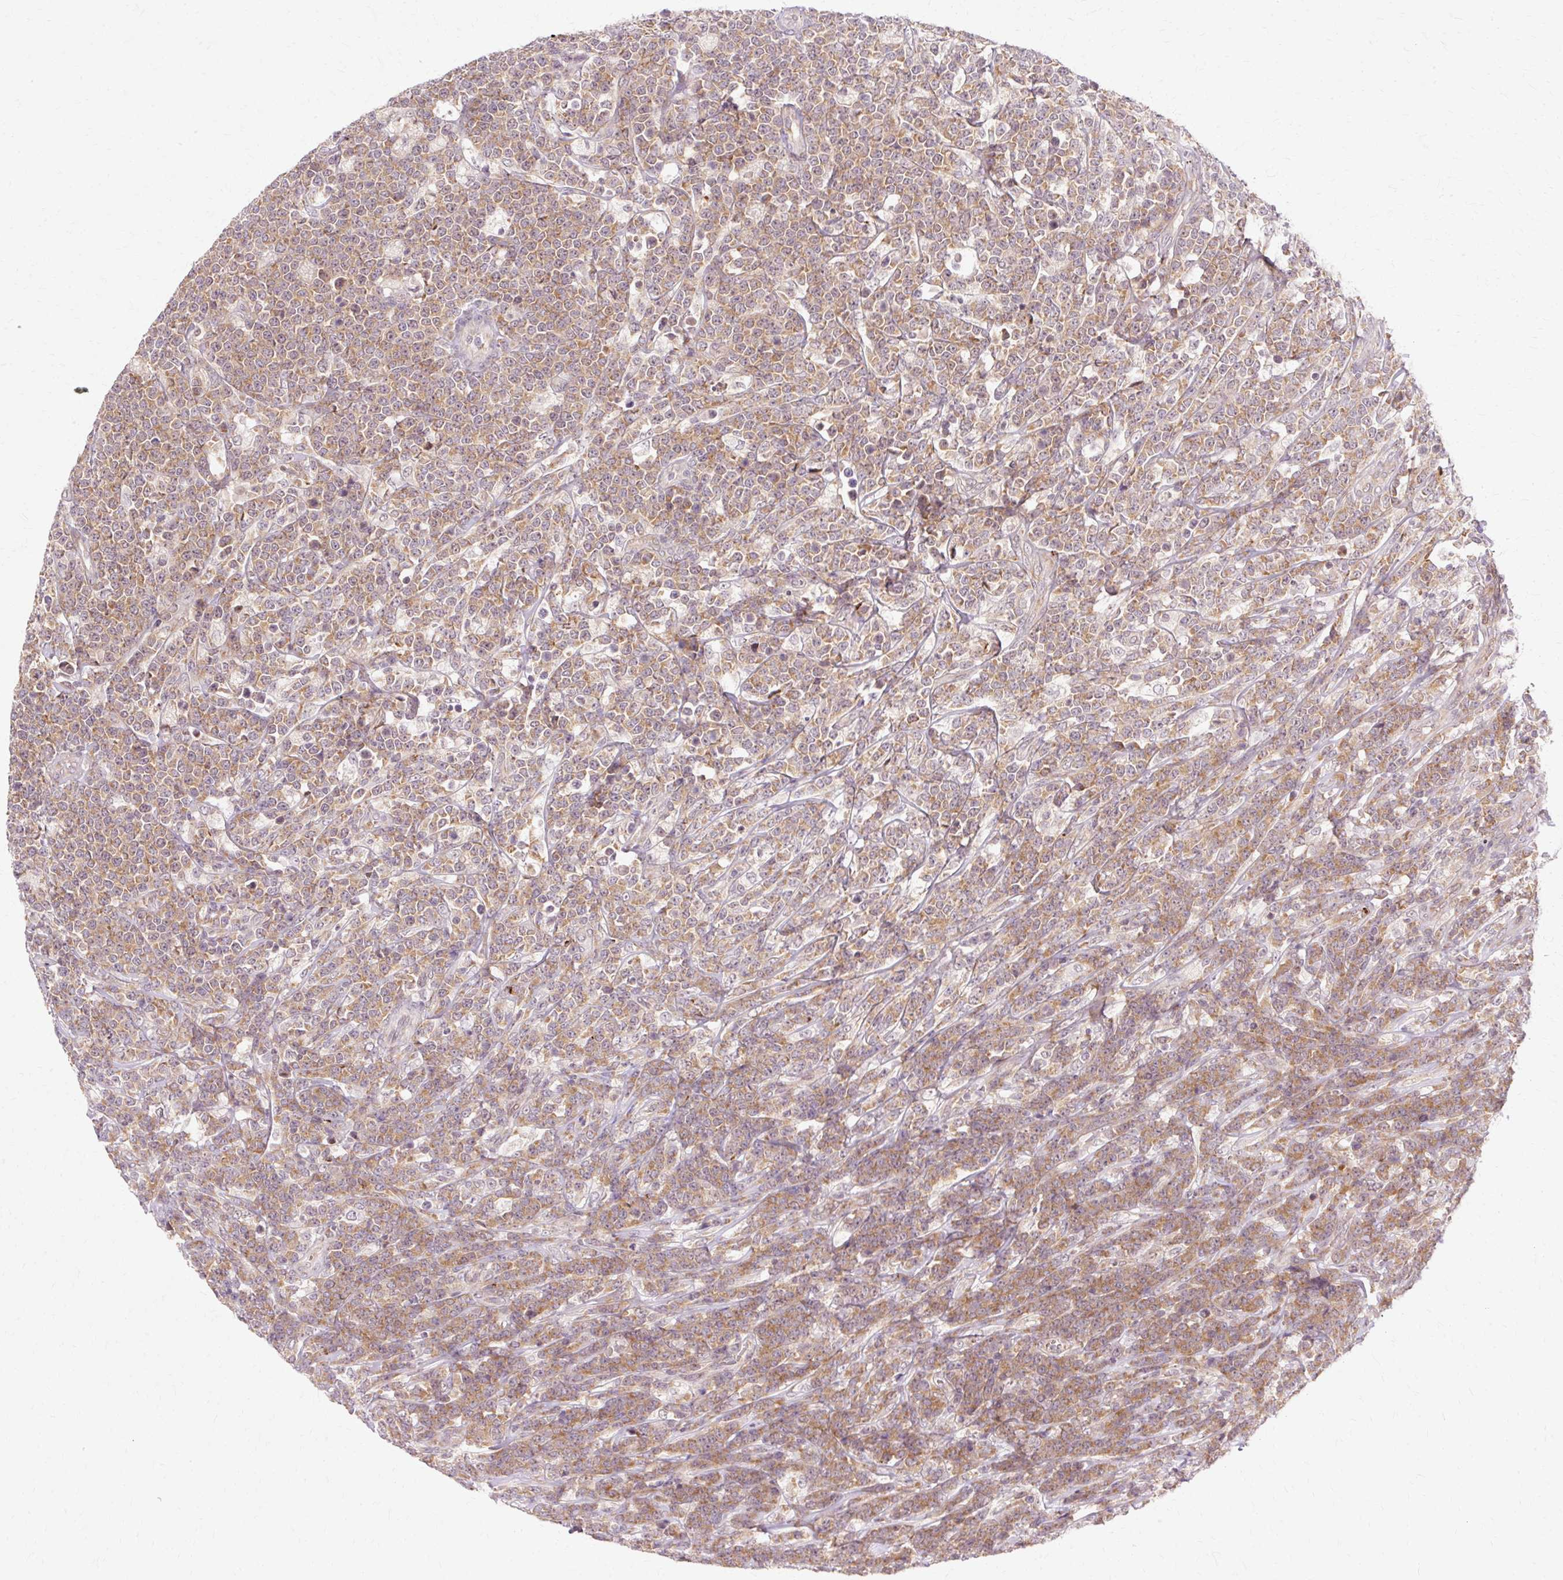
{"staining": {"intensity": "moderate", "quantity": ">75%", "location": "cytoplasmic/membranous"}, "tissue": "lymphoma", "cell_type": "Tumor cells", "image_type": "cancer", "snomed": [{"axis": "morphology", "description": "Malignant lymphoma, non-Hodgkin's type, High grade"}, {"axis": "topography", "description": "Small intestine"}], "caption": "Human lymphoma stained with a brown dye exhibits moderate cytoplasmic/membranous positive expression in approximately >75% of tumor cells.", "gene": "GEMIN2", "patient": {"sex": "male", "age": 8}}